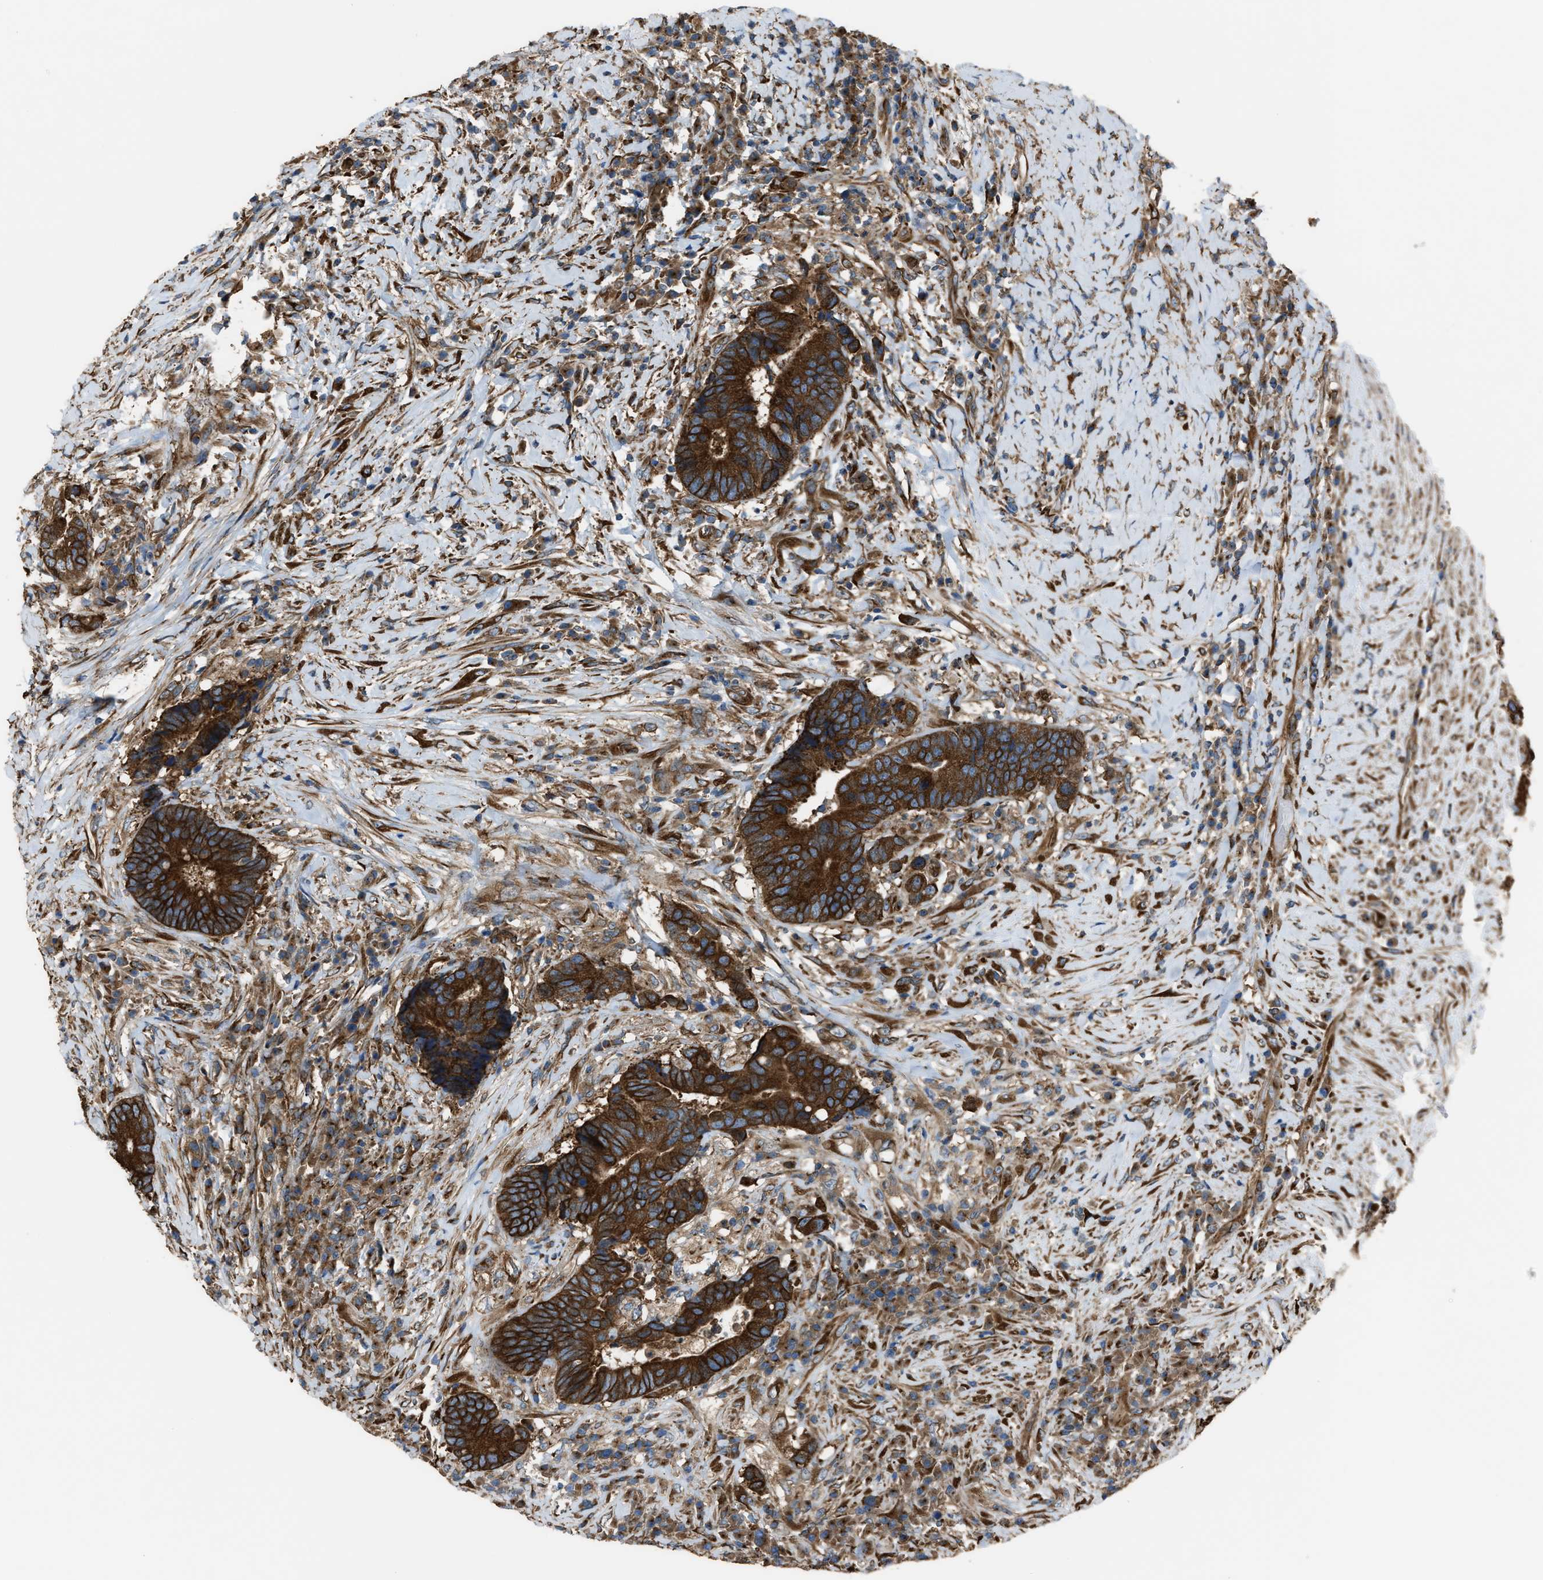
{"staining": {"intensity": "strong", "quantity": ">75%", "location": "cytoplasmic/membranous"}, "tissue": "colorectal cancer", "cell_type": "Tumor cells", "image_type": "cancer", "snomed": [{"axis": "morphology", "description": "Adenocarcinoma, NOS"}, {"axis": "topography", "description": "Rectum"}], "caption": "Protein staining of adenocarcinoma (colorectal) tissue exhibits strong cytoplasmic/membranous staining in approximately >75% of tumor cells. (DAB IHC with brightfield microscopy, high magnification).", "gene": "TRPC1", "patient": {"sex": "female", "age": 89}}